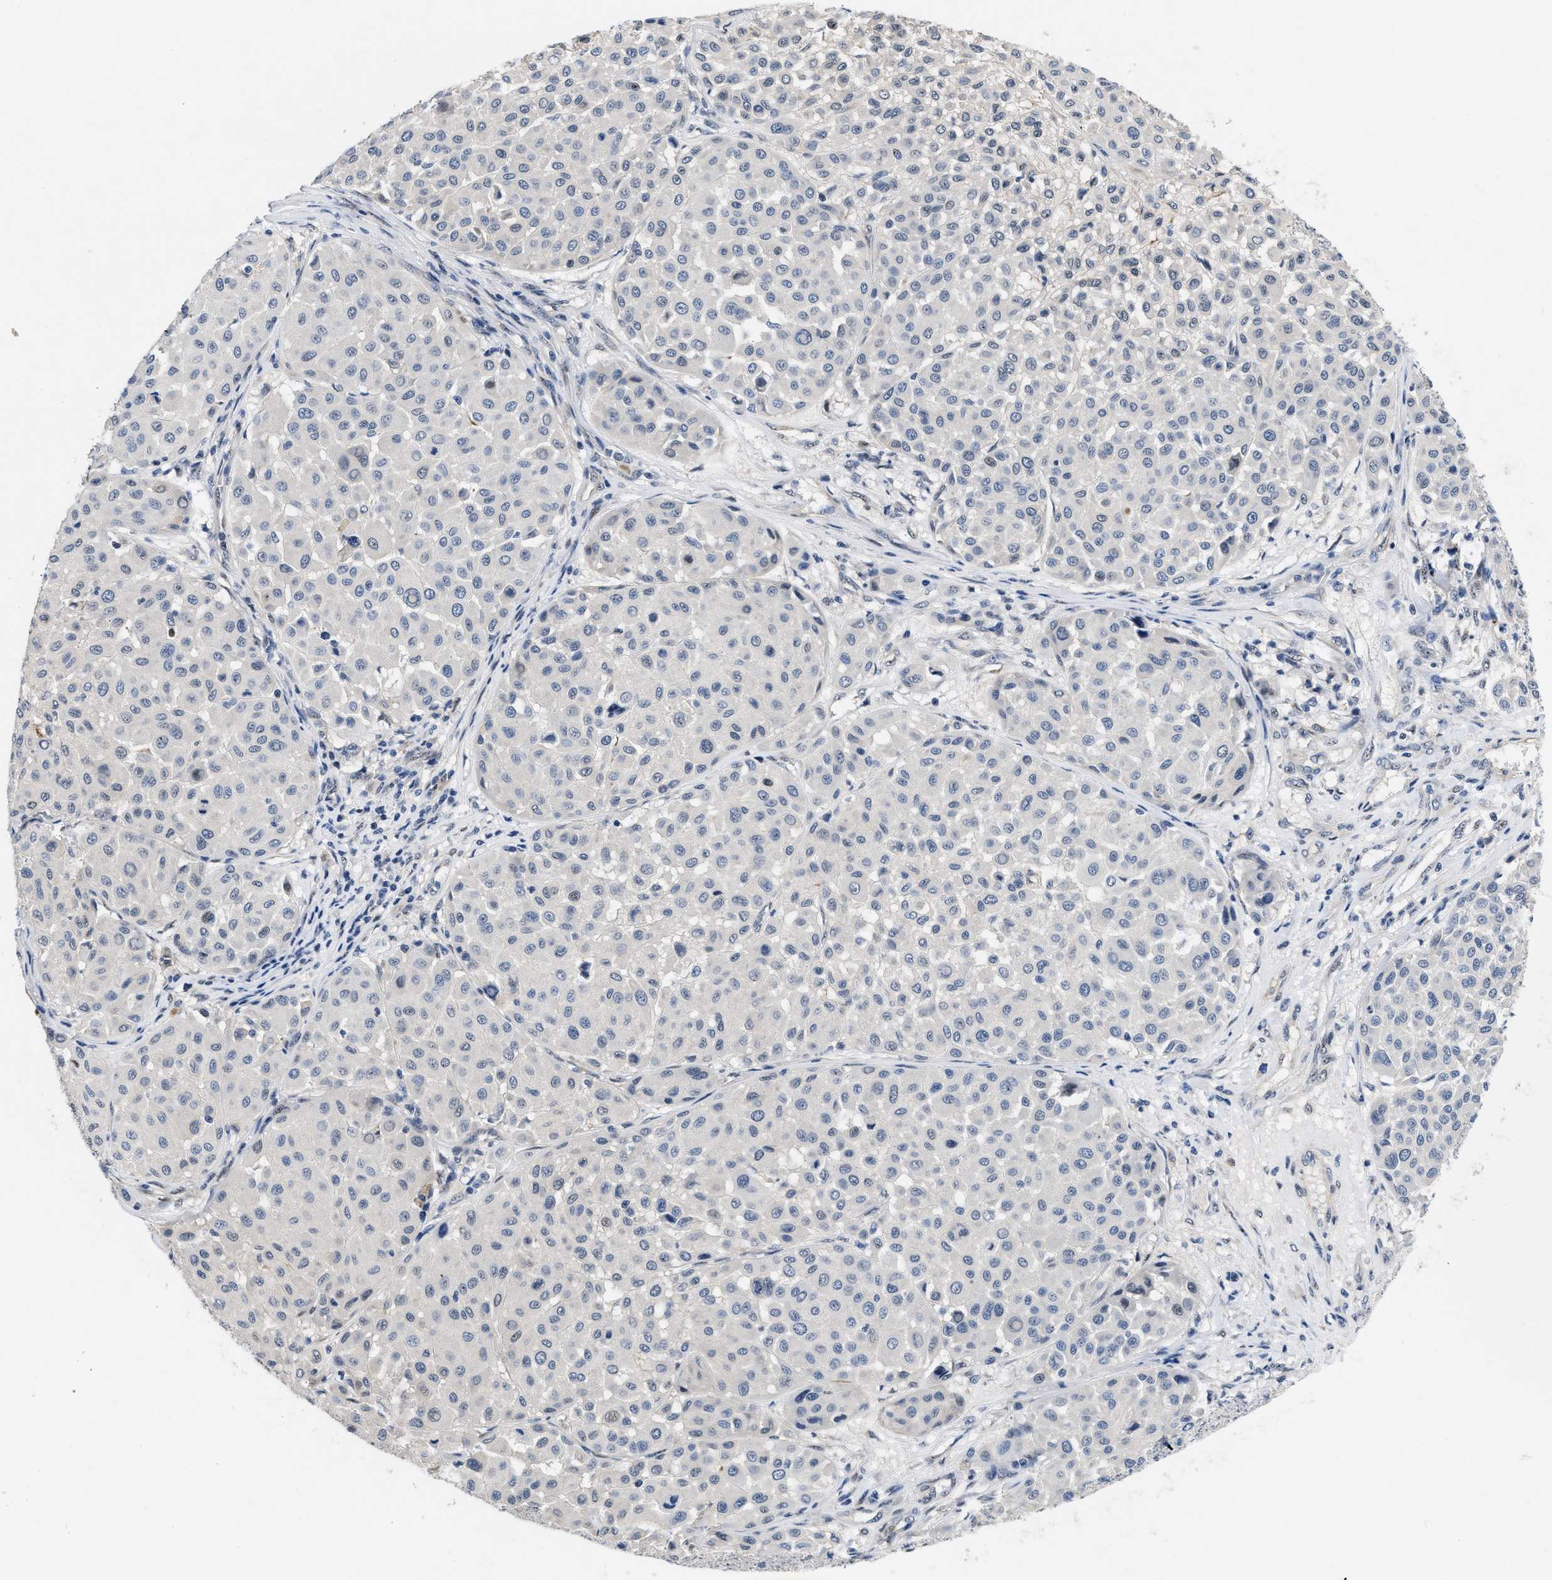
{"staining": {"intensity": "negative", "quantity": "none", "location": "none"}, "tissue": "melanoma", "cell_type": "Tumor cells", "image_type": "cancer", "snomed": [{"axis": "morphology", "description": "Malignant melanoma, Metastatic site"}, {"axis": "topography", "description": "Soft tissue"}], "caption": "Immunohistochemical staining of malignant melanoma (metastatic site) reveals no significant expression in tumor cells.", "gene": "VIP", "patient": {"sex": "male", "age": 41}}